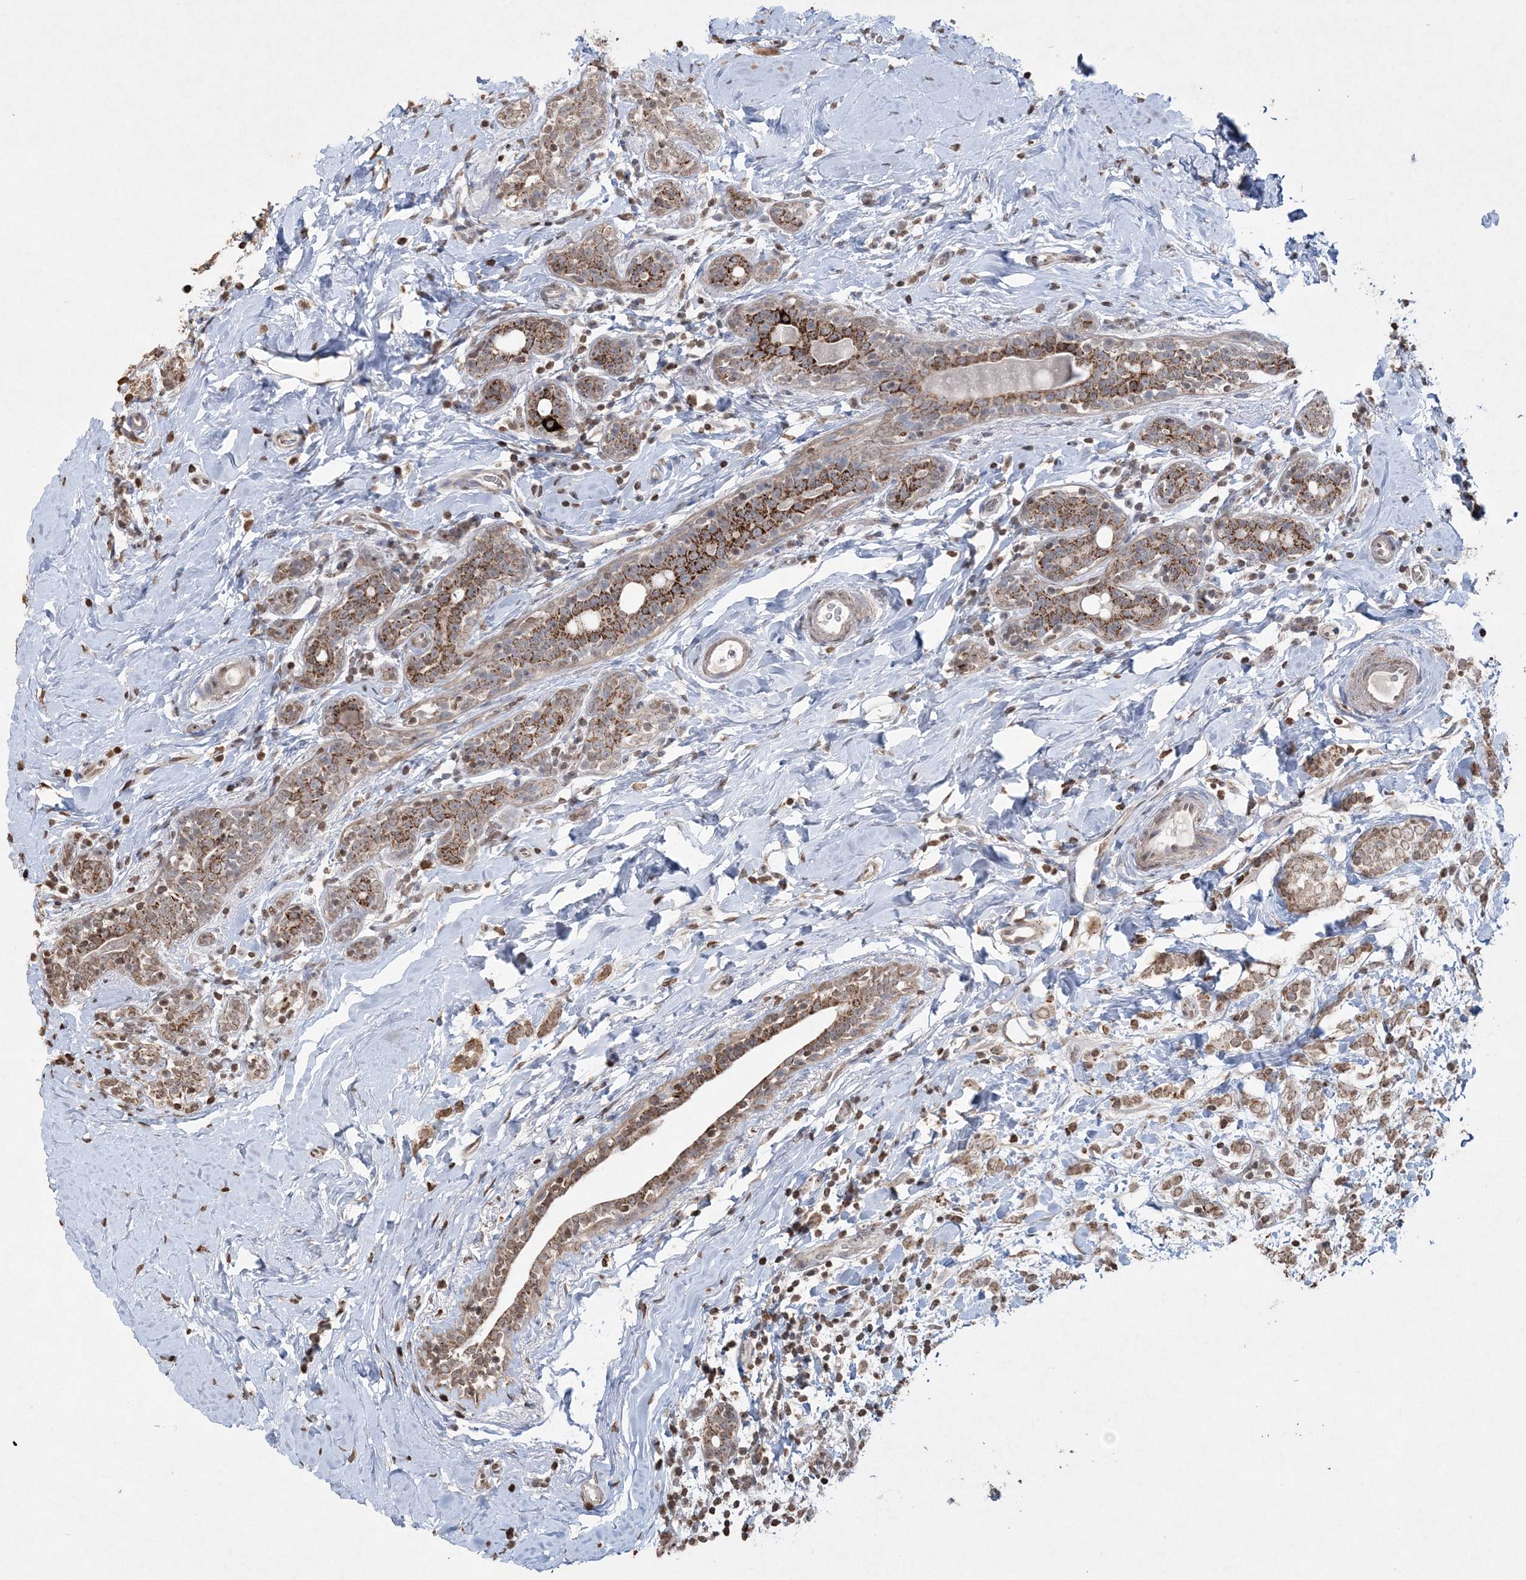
{"staining": {"intensity": "strong", "quantity": "25%-75%", "location": "cytoplasmic/membranous"}, "tissue": "breast cancer", "cell_type": "Tumor cells", "image_type": "cancer", "snomed": [{"axis": "morphology", "description": "Normal tissue, NOS"}, {"axis": "morphology", "description": "Lobular carcinoma"}, {"axis": "topography", "description": "Breast"}], "caption": "Protein analysis of breast lobular carcinoma tissue reveals strong cytoplasmic/membranous expression in approximately 25%-75% of tumor cells. The protein of interest is stained brown, and the nuclei are stained in blue (DAB (3,3'-diaminobenzidine) IHC with brightfield microscopy, high magnification).", "gene": "TTC7A", "patient": {"sex": "female", "age": 47}}